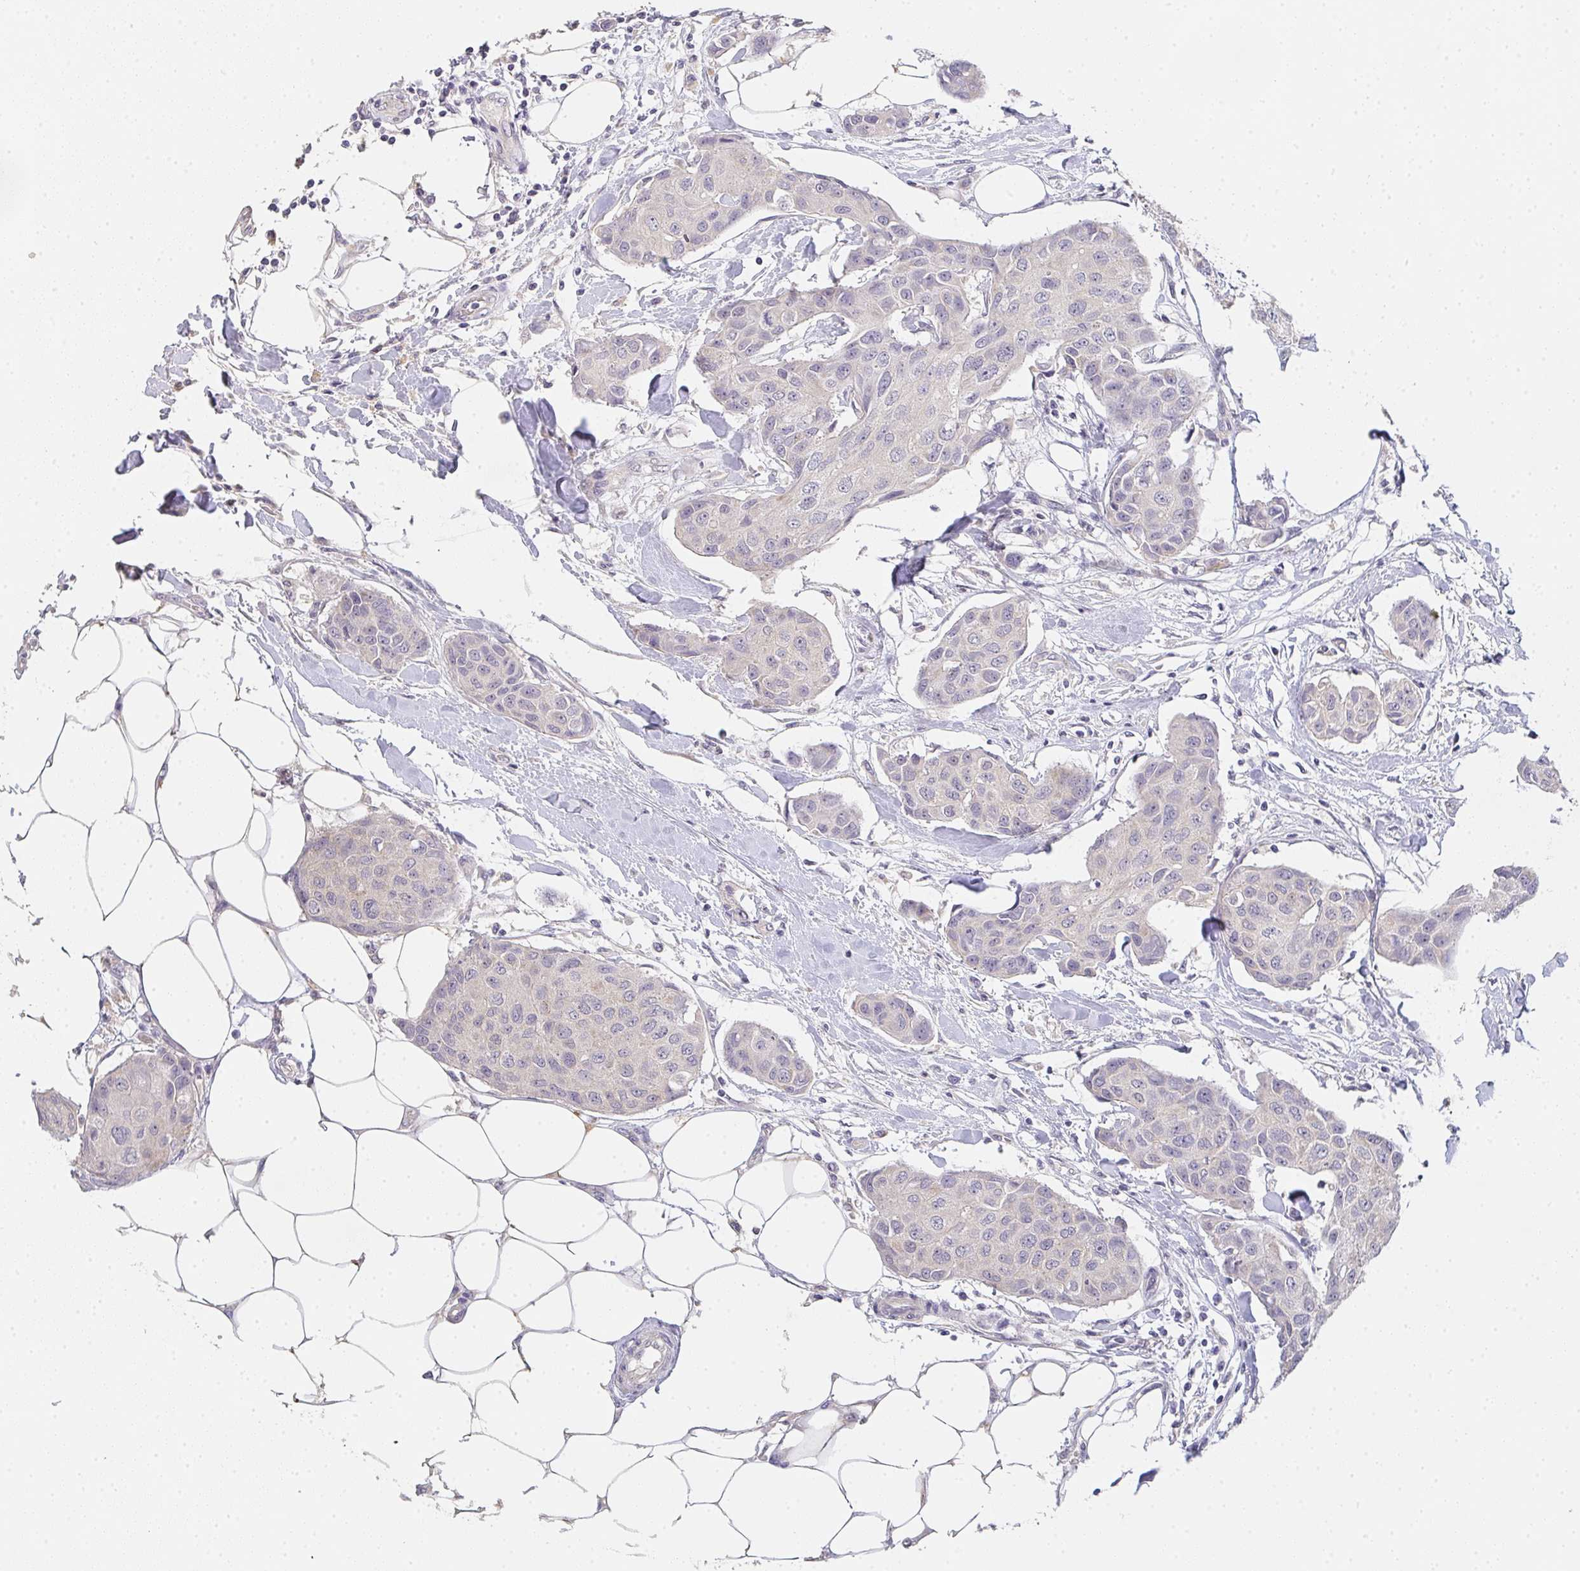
{"staining": {"intensity": "weak", "quantity": "<25%", "location": "cytoplasmic/membranous"}, "tissue": "breast cancer", "cell_type": "Tumor cells", "image_type": "cancer", "snomed": [{"axis": "morphology", "description": "Duct carcinoma"}, {"axis": "topography", "description": "Breast"}, {"axis": "topography", "description": "Lymph node"}], "caption": "A photomicrograph of human breast cancer (invasive ductal carcinoma) is negative for staining in tumor cells.", "gene": "TMEM219", "patient": {"sex": "female", "age": 80}}